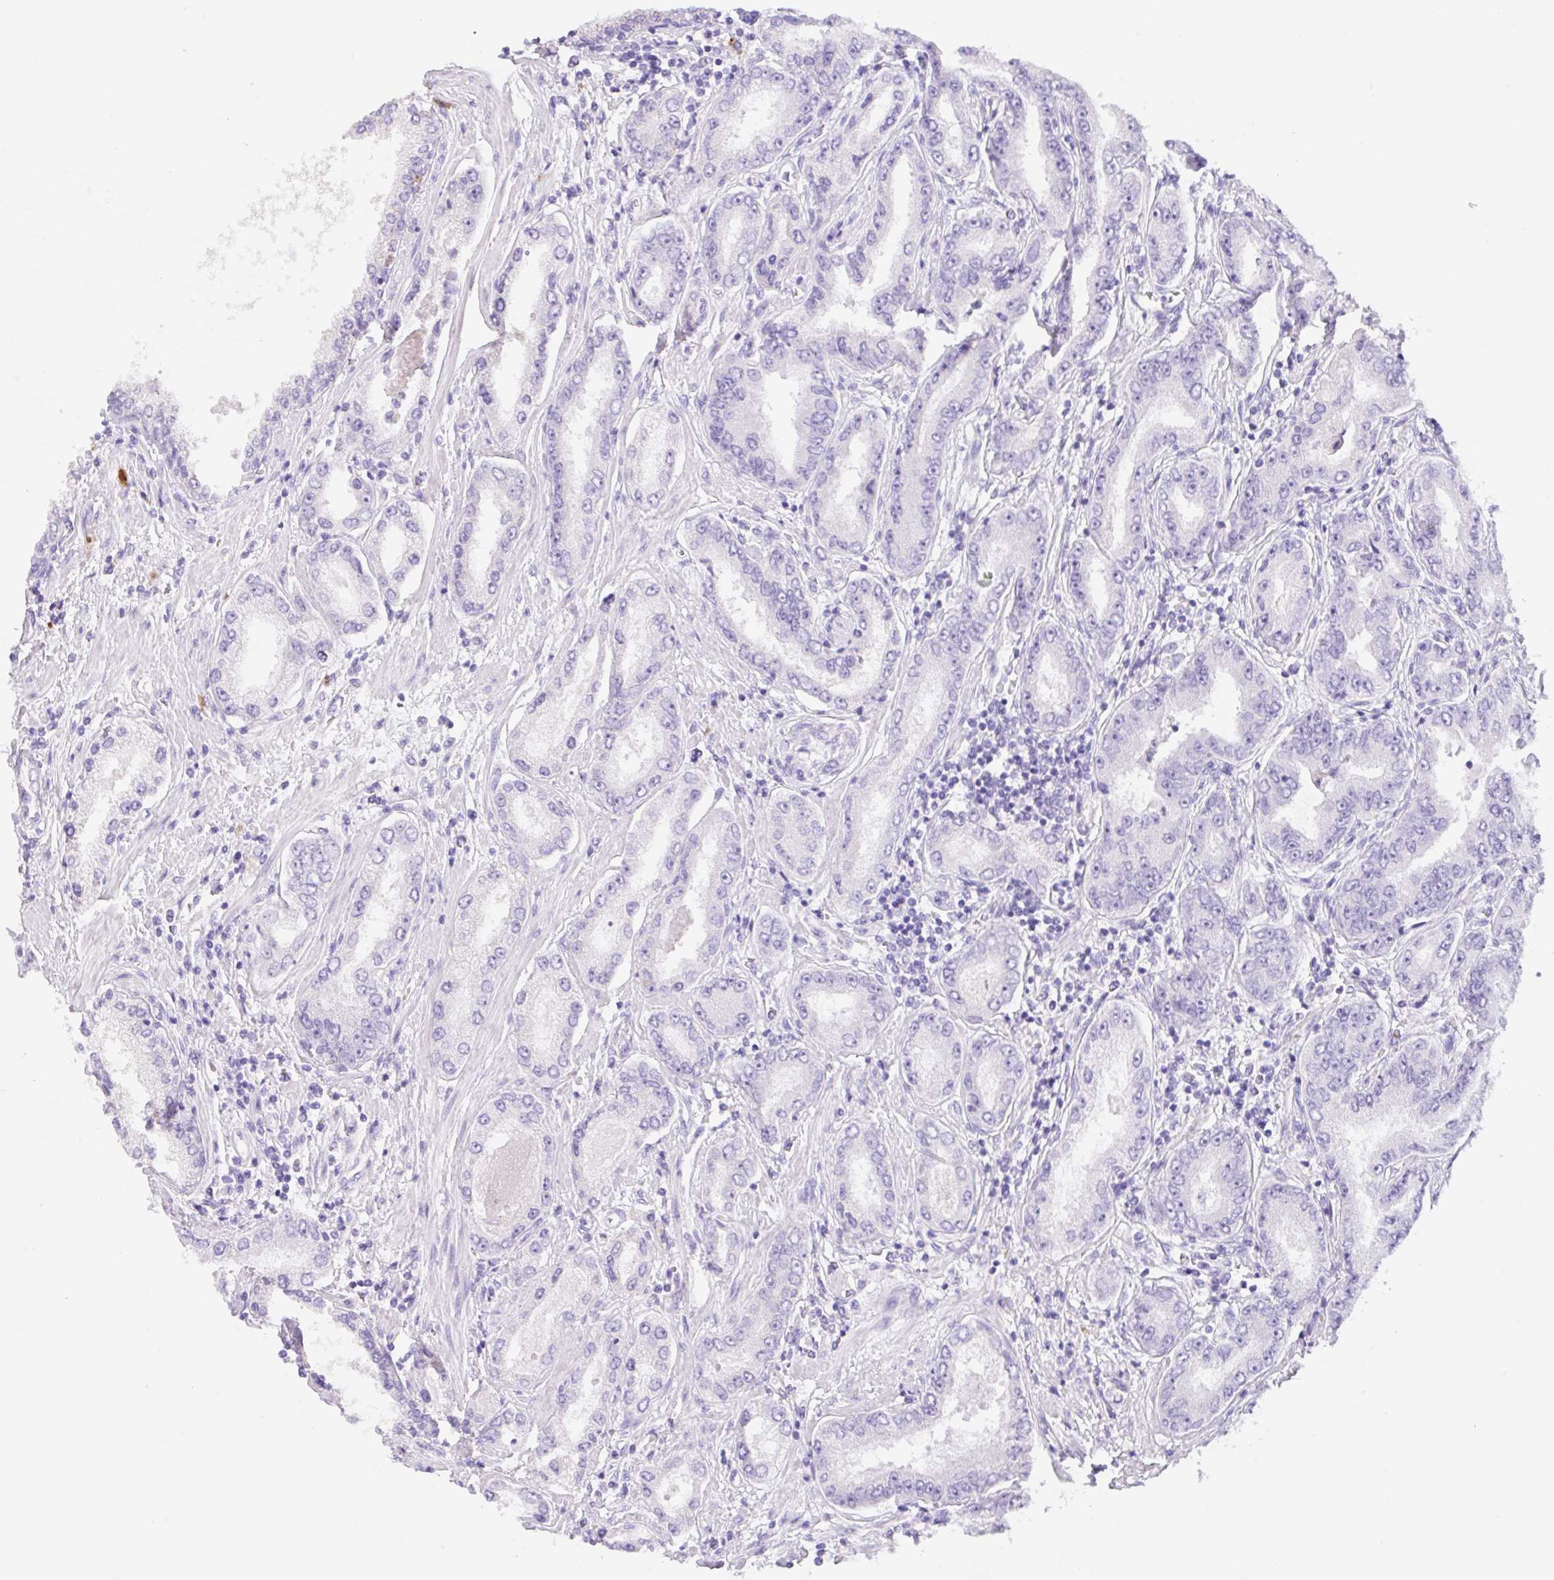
{"staining": {"intensity": "negative", "quantity": "none", "location": "none"}, "tissue": "prostate cancer", "cell_type": "Tumor cells", "image_type": "cancer", "snomed": [{"axis": "morphology", "description": "Adenocarcinoma, High grade"}, {"axis": "topography", "description": "Prostate"}], "caption": "Tumor cells show no significant positivity in prostate high-grade adenocarcinoma.", "gene": "KLK8", "patient": {"sex": "male", "age": 72}}